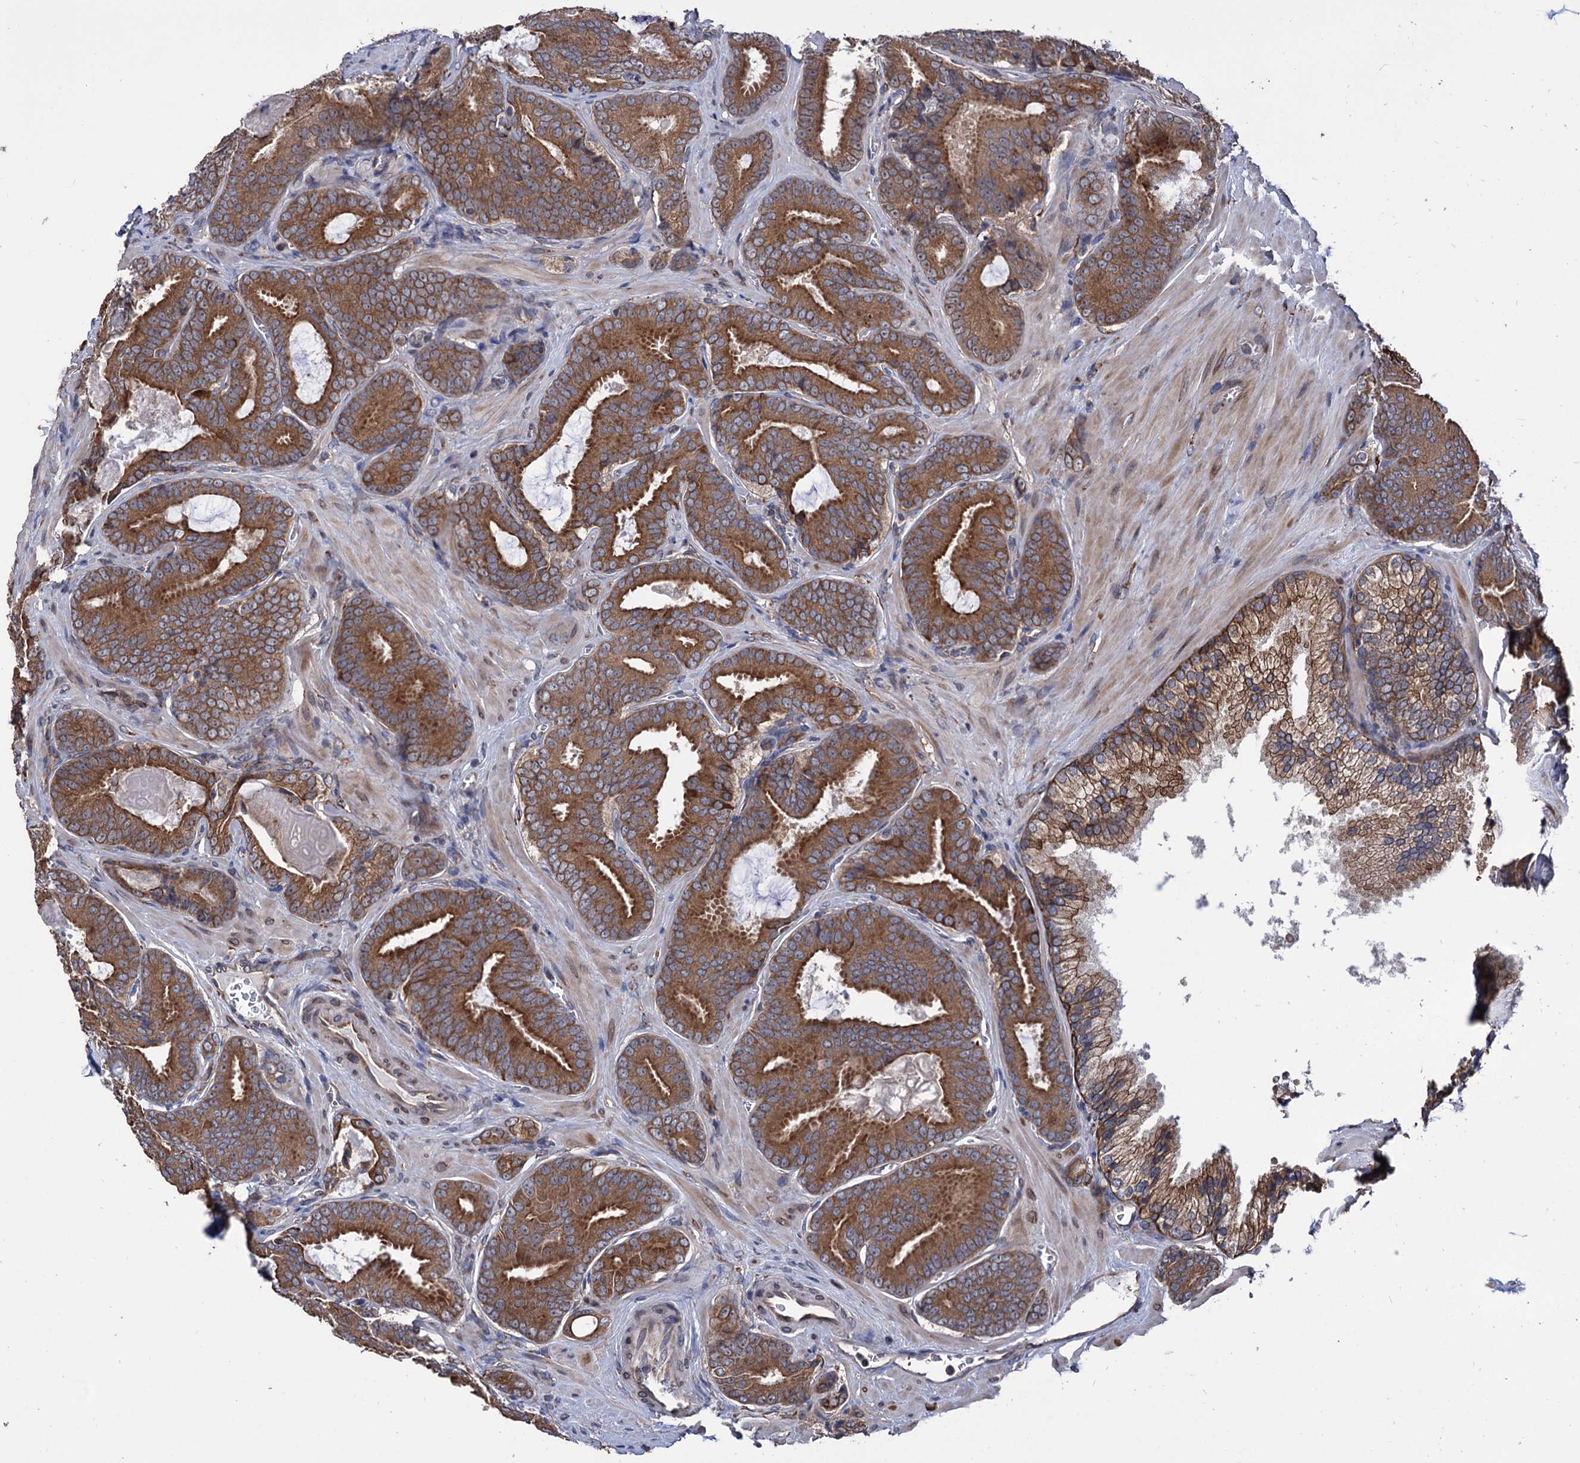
{"staining": {"intensity": "strong", "quantity": ">75%", "location": "cytoplasmic/membranous"}, "tissue": "prostate cancer", "cell_type": "Tumor cells", "image_type": "cancer", "snomed": [{"axis": "morphology", "description": "Adenocarcinoma, High grade"}, {"axis": "topography", "description": "Prostate"}], "caption": "Brown immunohistochemical staining in high-grade adenocarcinoma (prostate) demonstrates strong cytoplasmic/membranous expression in approximately >75% of tumor cells.", "gene": "CDAN1", "patient": {"sex": "male", "age": 66}}